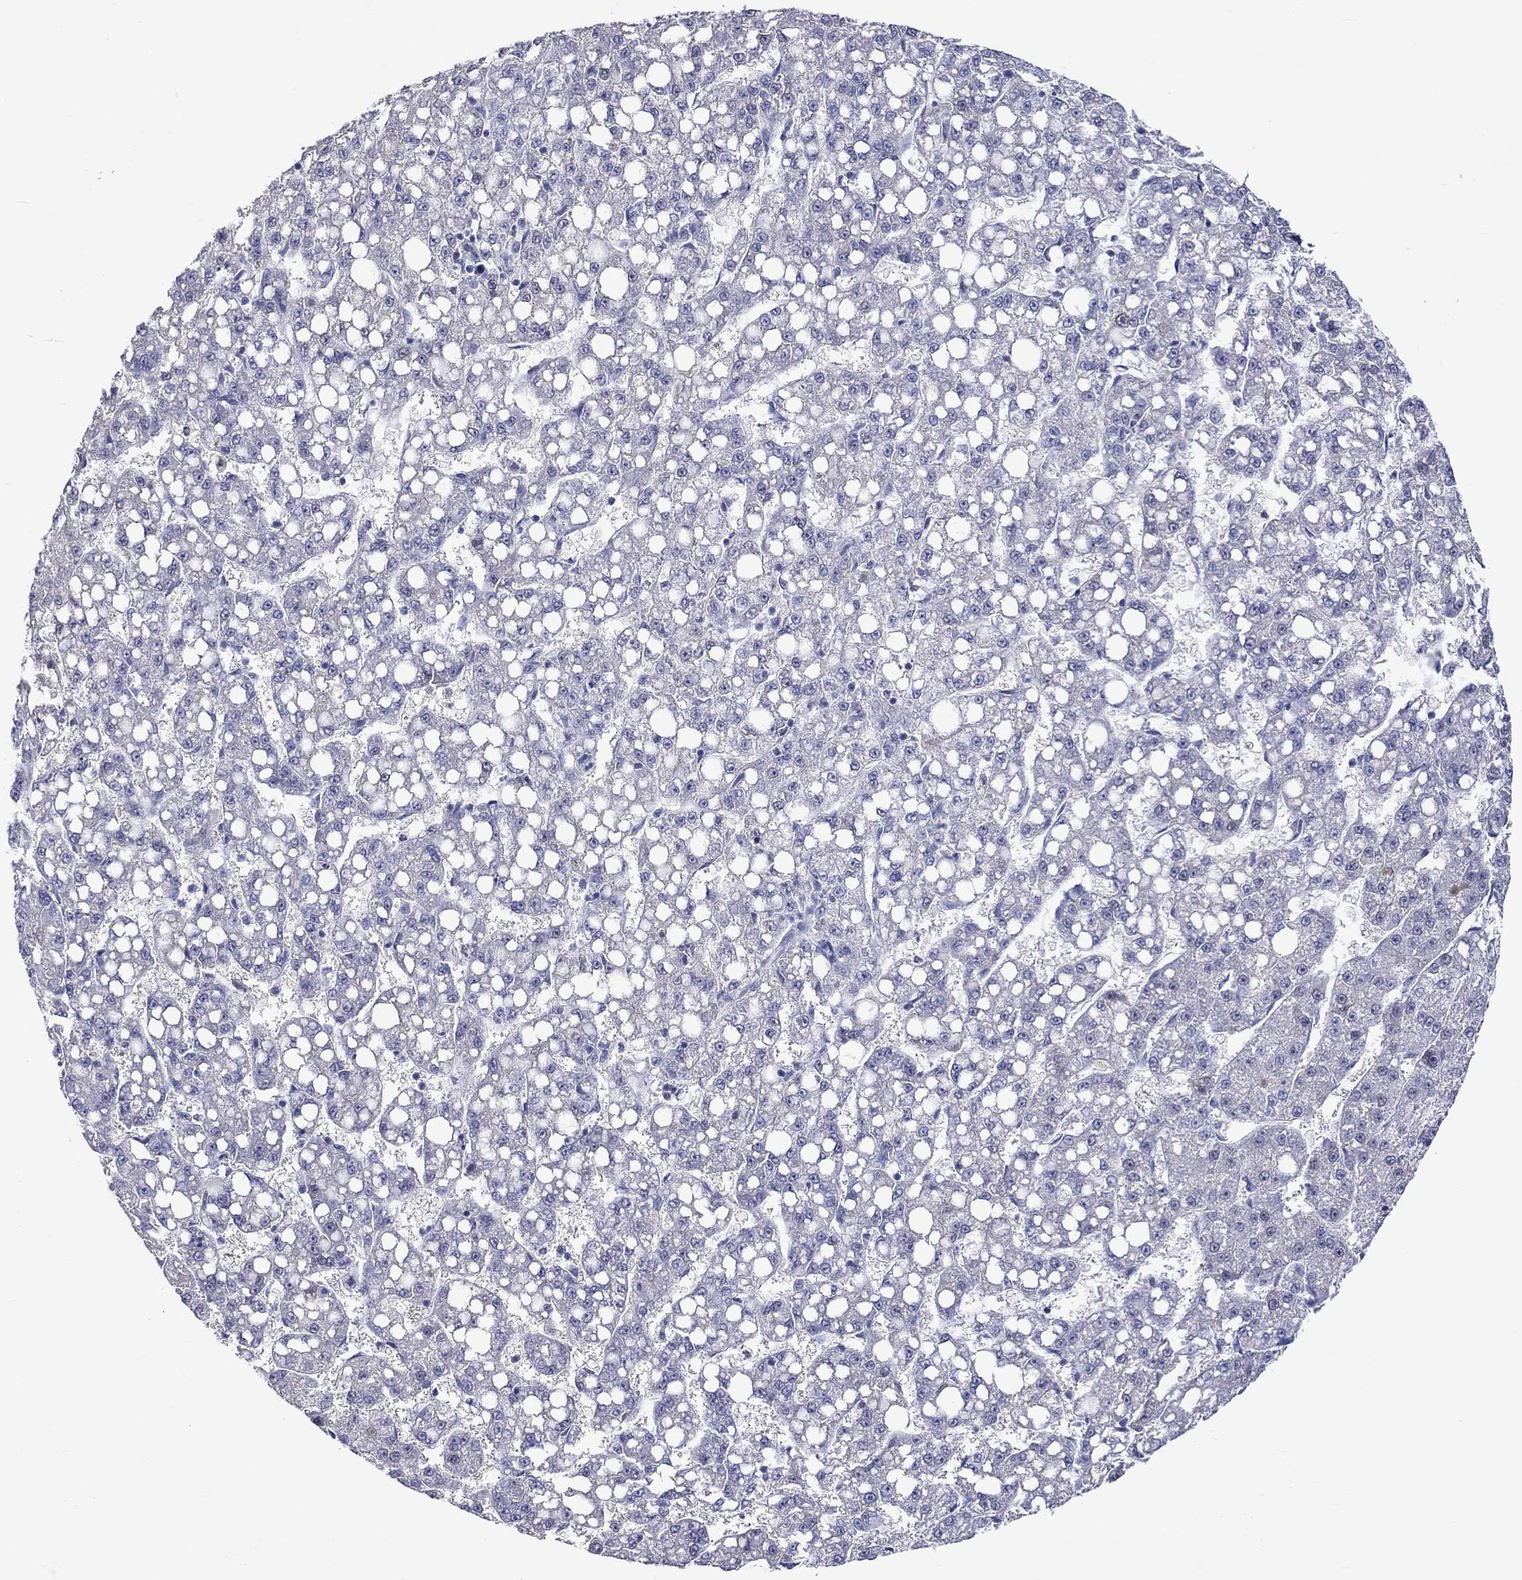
{"staining": {"intensity": "negative", "quantity": "none", "location": "none"}, "tissue": "liver cancer", "cell_type": "Tumor cells", "image_type": "cancer", "snomed": [{"axis": "morphology", "description": "Carcinoma, Hepatocellular, NOS"}, {"axis": "topography", "description": "Liver"}], "caption": "Human liver cancer (hepatocellular carcinoma) stained for a protein using IHC reveals no expression in tumor cells.", "gene": "LRFN4", "patient": {"sex": "female", "age": 65}}